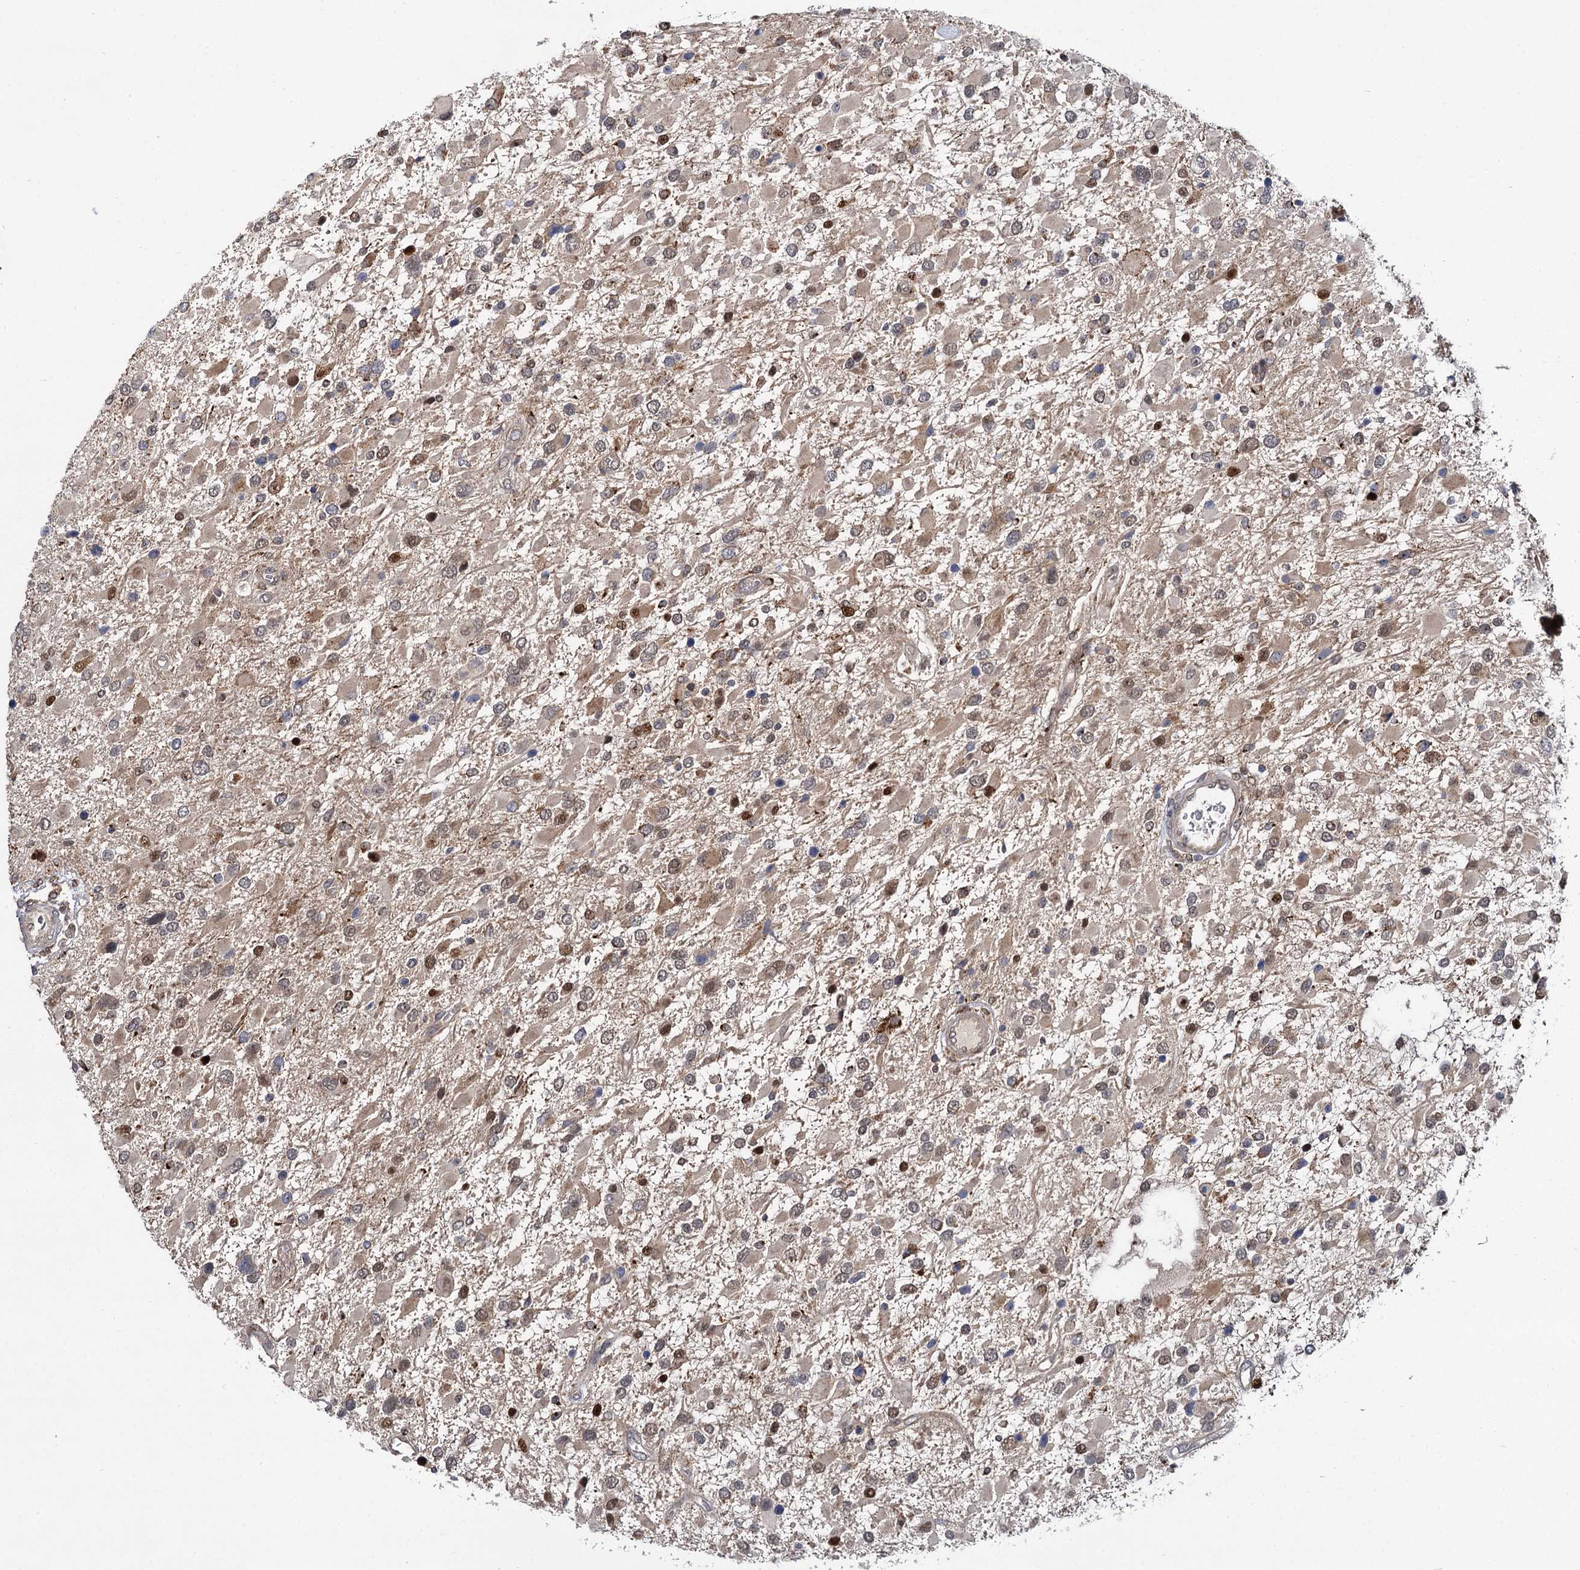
{"staining": {"intensity": "moderate", "quantity": "<25%", "location": "nuclear"}, "tissue": "glioma", "cell_type": "Tumor cells", "image_type": "cancer", "snomed": [{"axis": "morphology", "description": "Glioma, malignant, High grade"}, {"axis": "topography", "description": "Brain"}], "caption": "High-magnification brightfield microscopy of high-grade glioma (malignant) stained with DAB (brown) and counterstained with hematoxylin (blue). tumor cells exhibit moderate nuclear expression is present in about<25% of cells.", "gene": "GAL3ST4", "patient": {"sex": "male", "age": 53}}